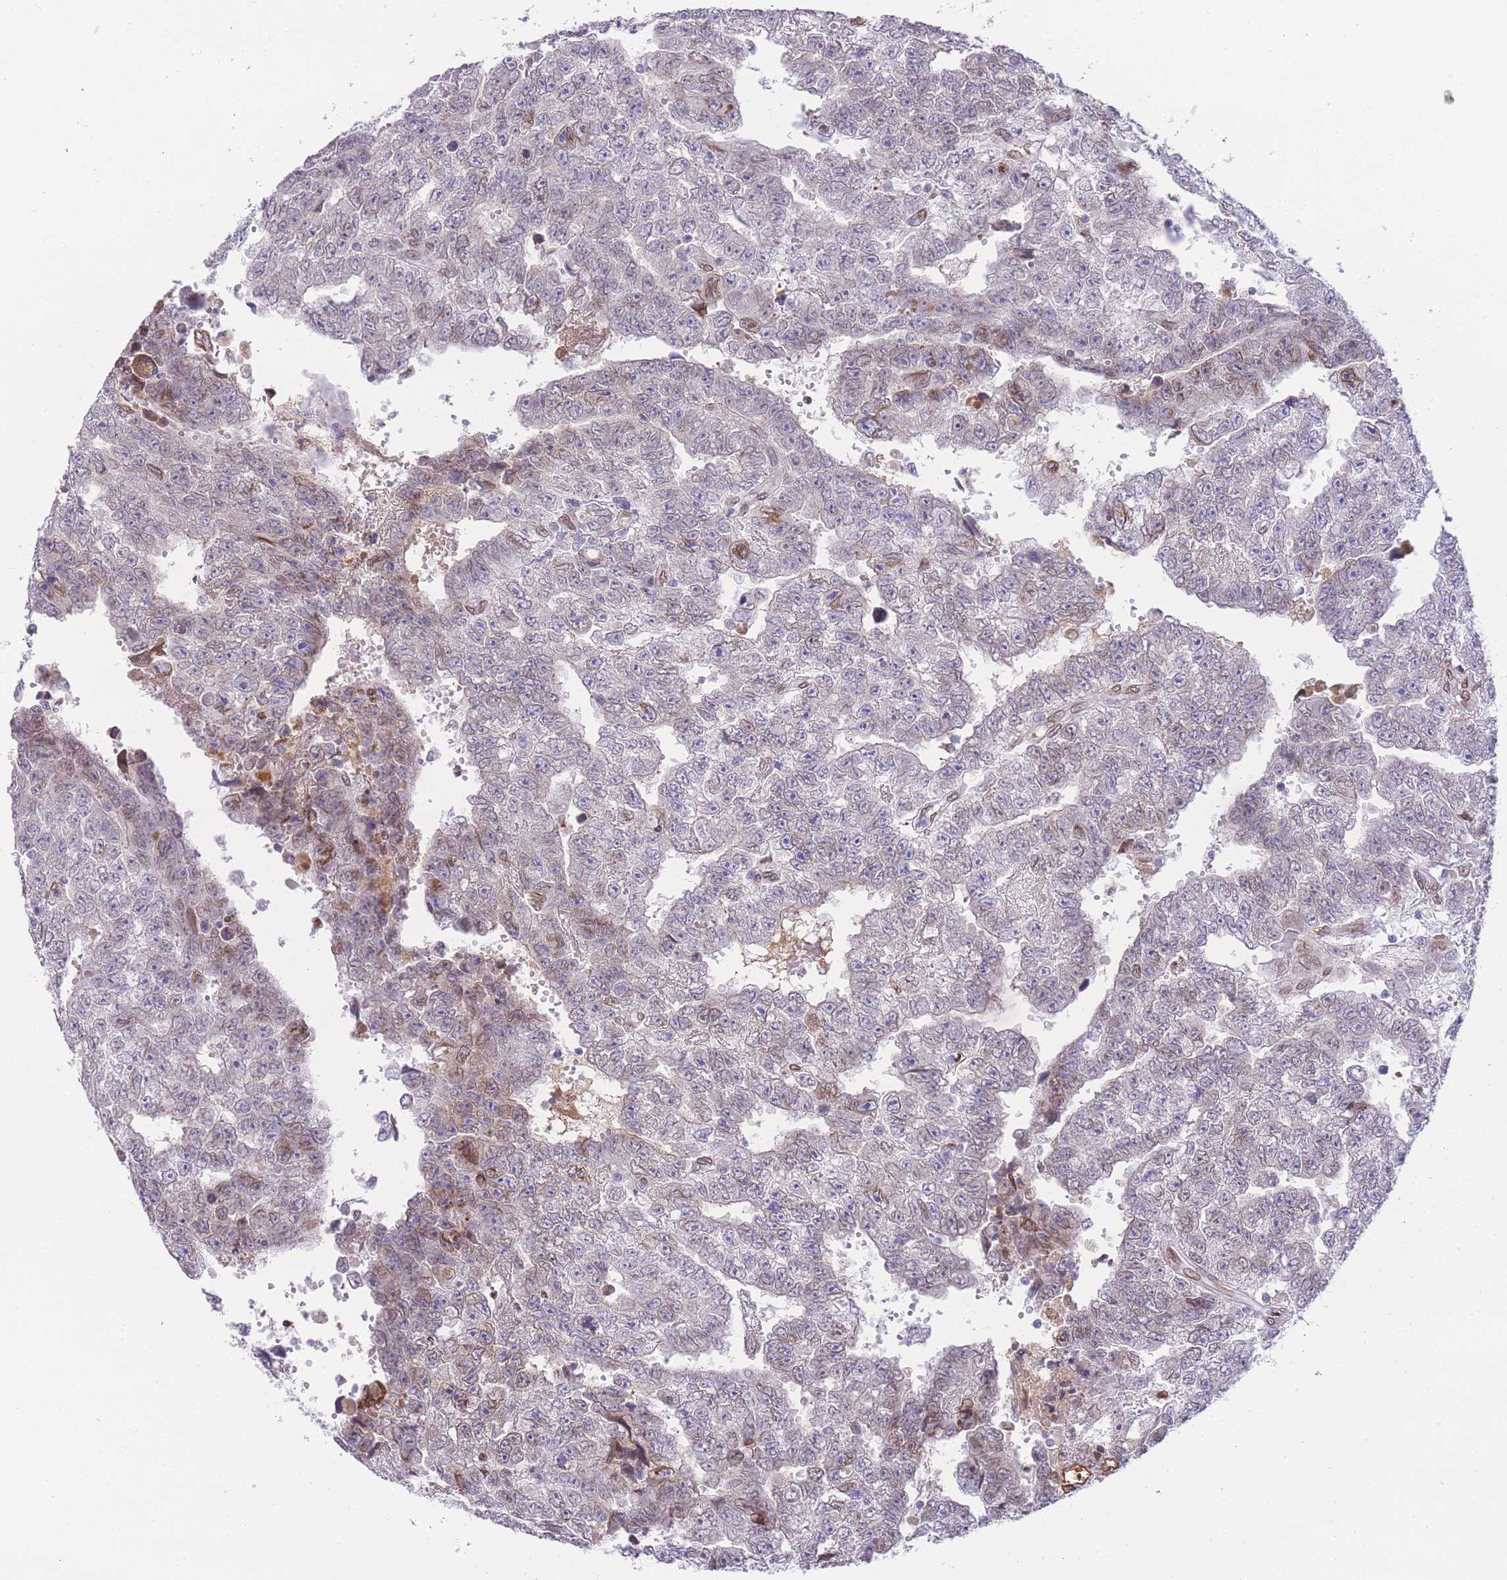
{"staining": {"intensity": "weak", "quantity": "25%-75%", "location": "cytoplasmic/membranous,nuclear"}, "tissue": "testis cancer", "cell_type": "Tumor cells", "image_type": "cancer", "snomed": [{"axis": "morphology", "description": "Carcinoma, Embryonal, NOS"}, {"axis": "topography", "description": "Testis"}], "caption": "There is low levels of weak cytoplasmic/membranous and nuclear staining in tumor cells of embryonal carcinoma (testis), as demonstrated by immunohistochemical staining (brown color).", "gene": "OR10AD1", "patient": {"sex": "male", "age": 25}}